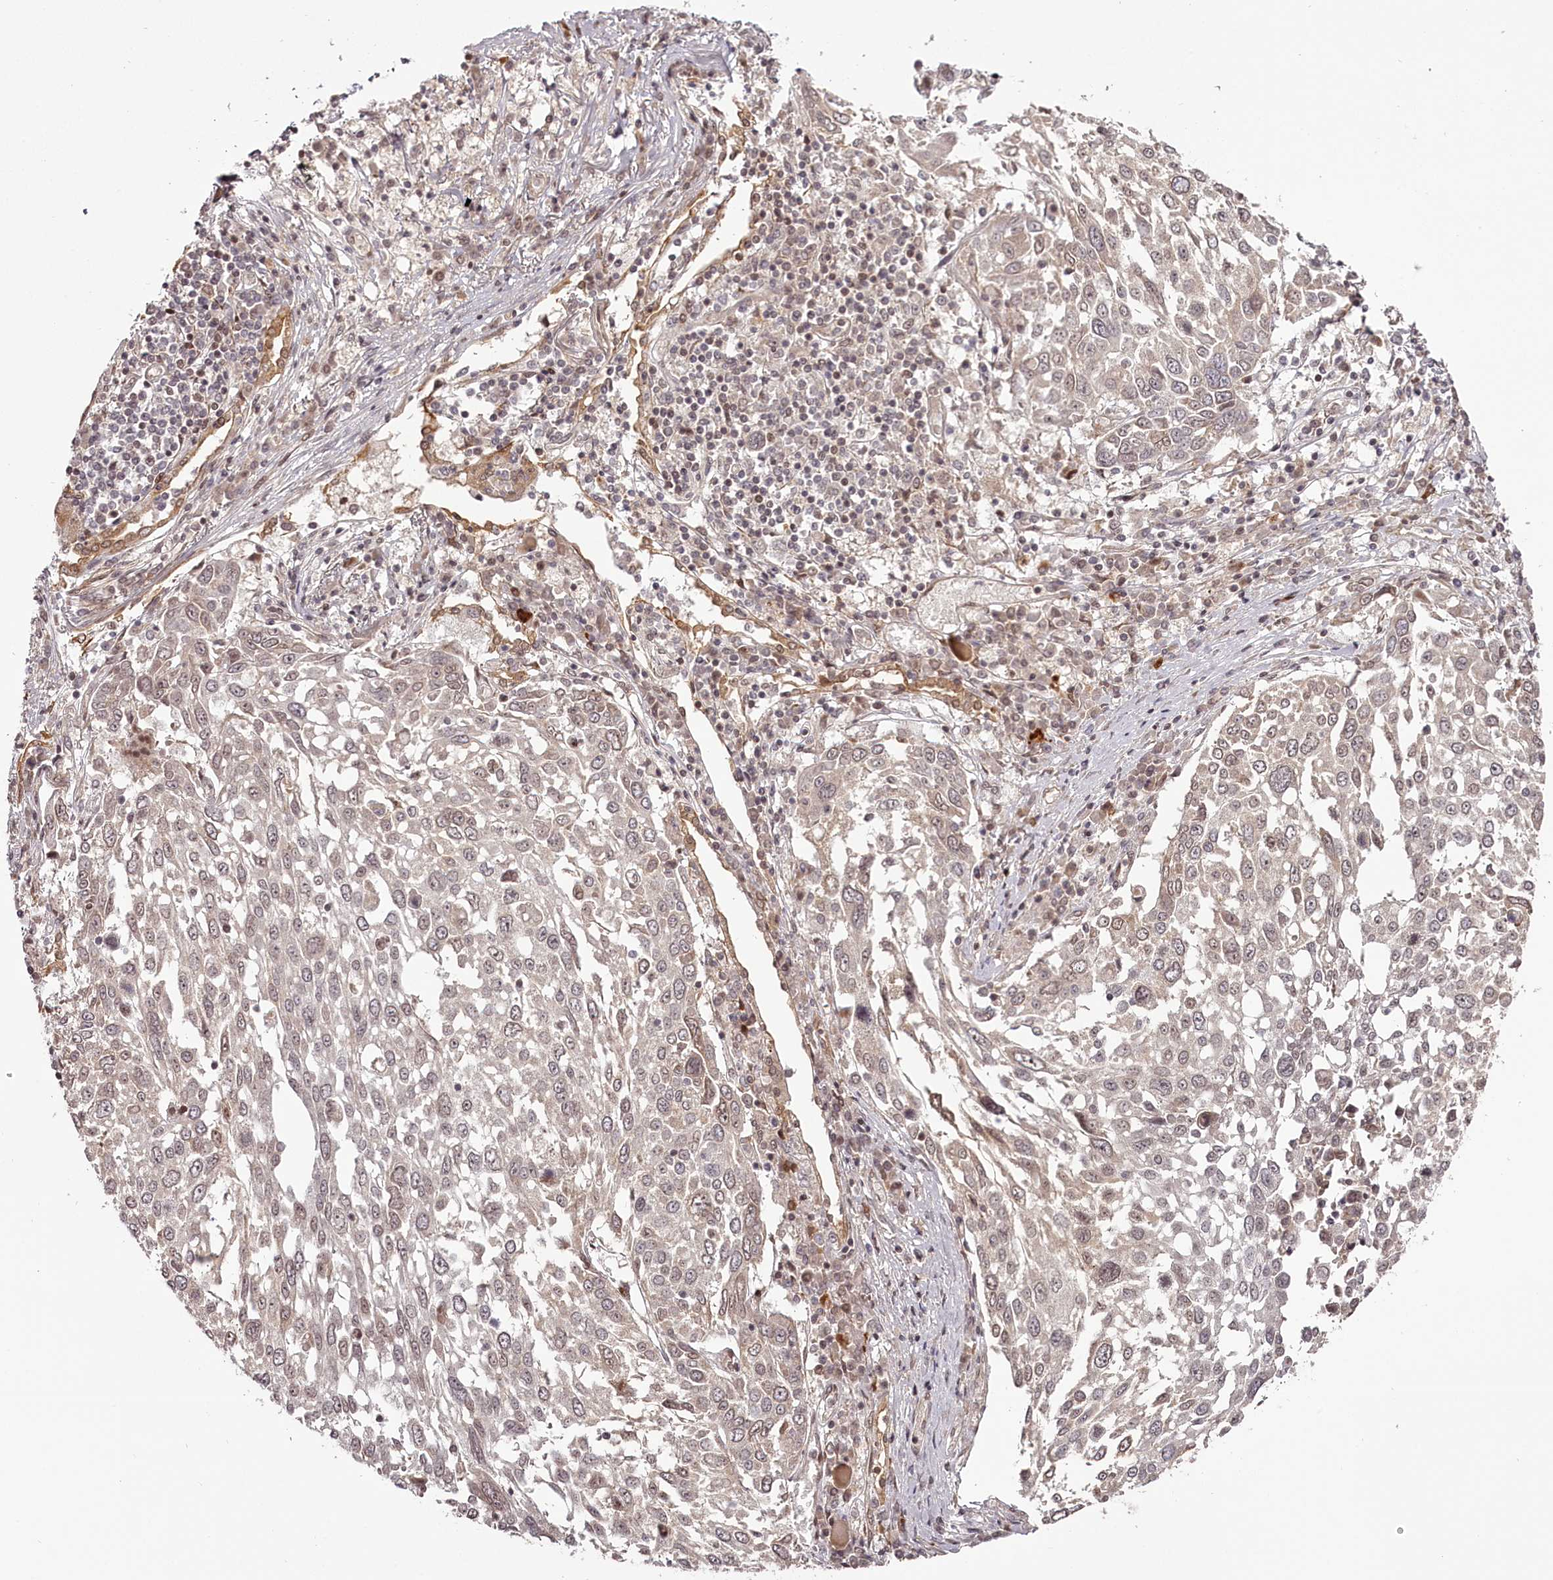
{"staining": {"intensity": "weak", "quantity": "<25%", "location": "cytoplasmic/membranous,nuclear"}, "tissue": "lung cancer", "cell_type": "Tumor cells", "image_type": "cancer", "snomed": [{"axis": "morphology", "description": "Squamous cell carcinoma, NOS"}, {"axis": "topography", "description": "Lung"}], "caption": "A photomicrograph of human lung cancer is negative for staining in tumor cells.", "gene": "THYN1", "patient": {"sex": "male", "age": 65}}